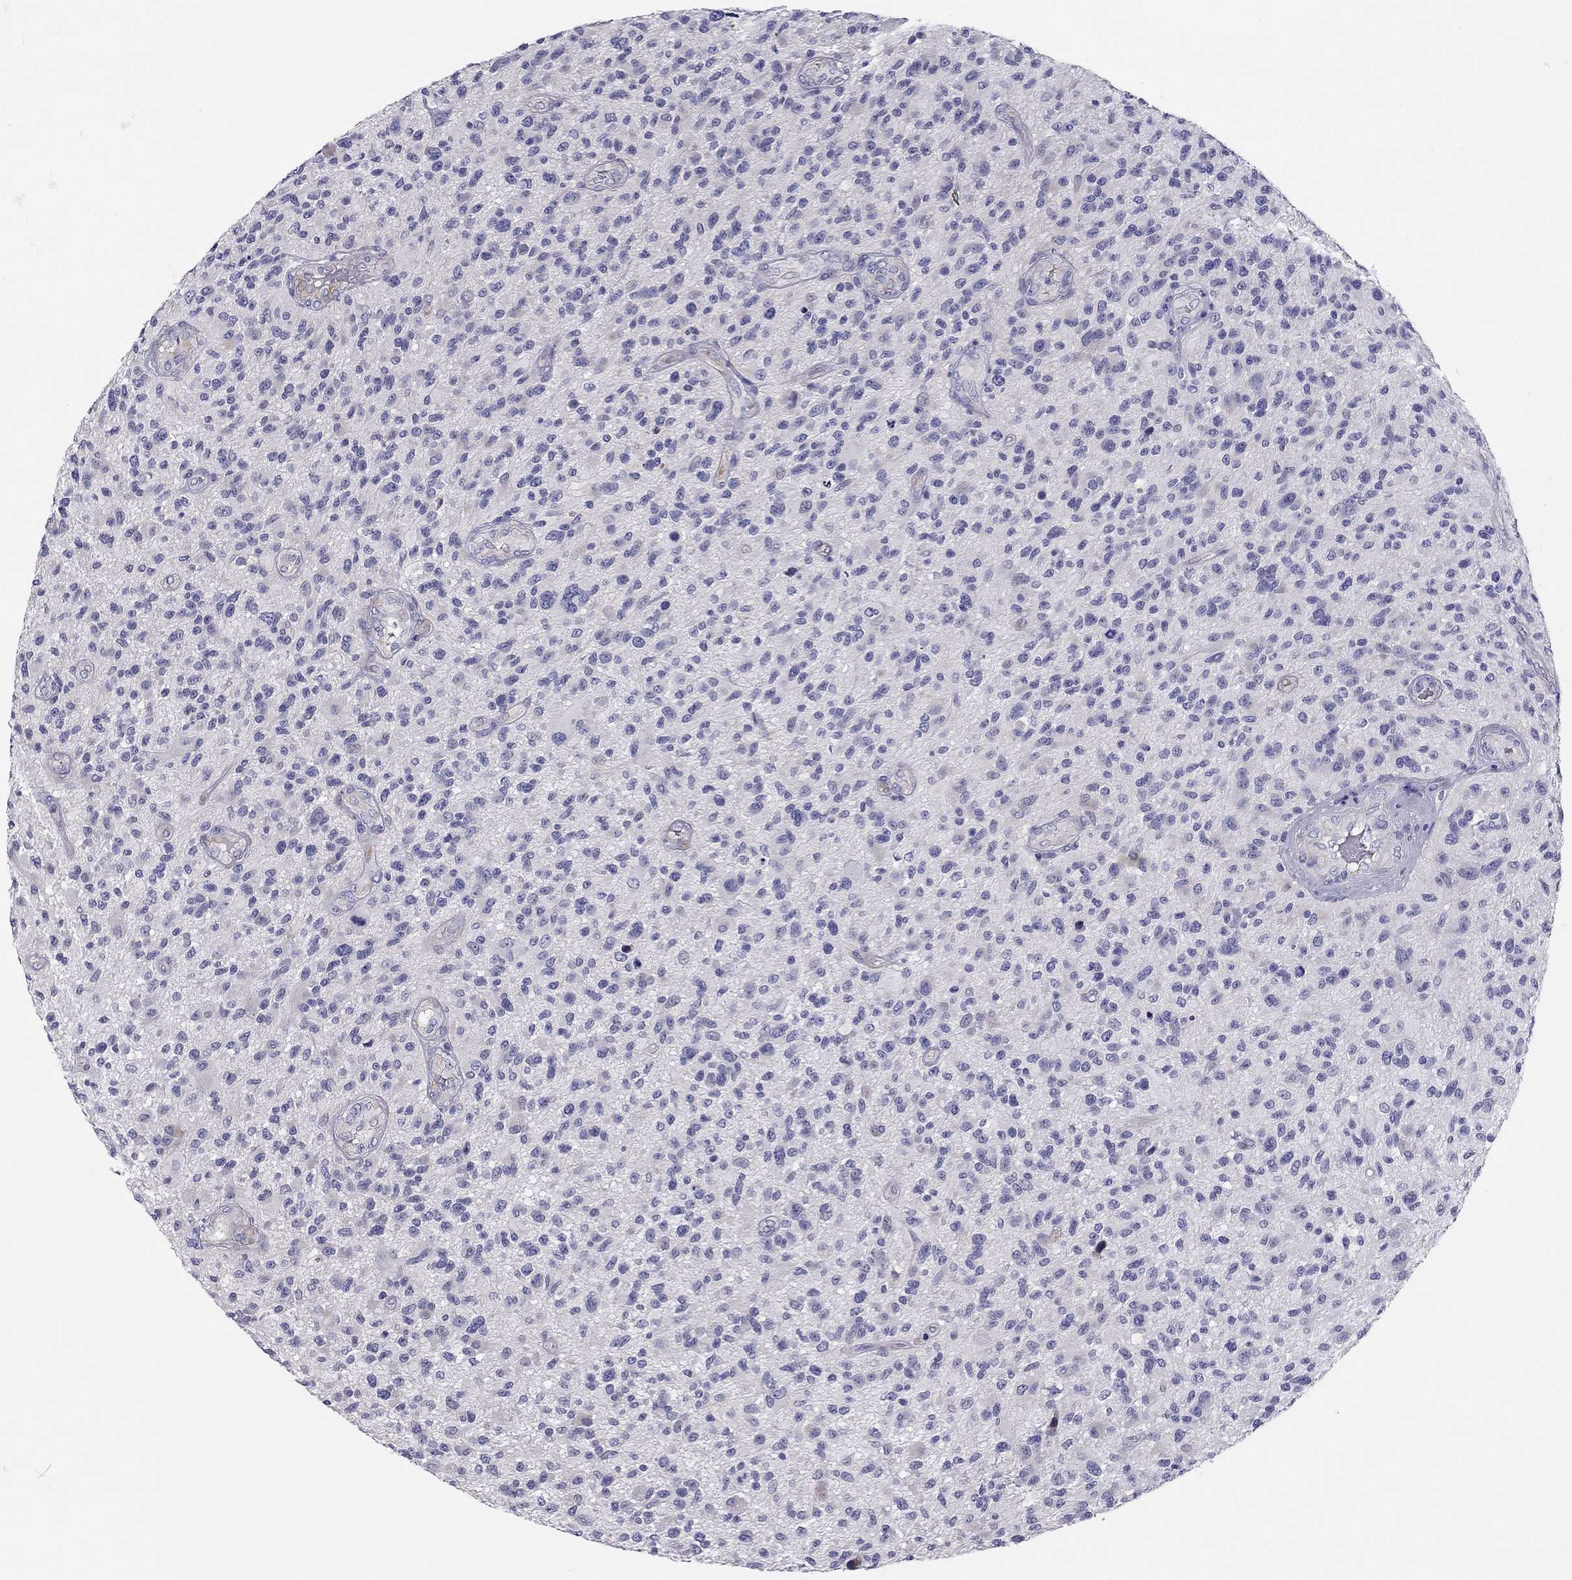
{"staining": {"intensity": "negative", "quantity": "none", "location": "none"}, "tissue": "glioma", "cell_type": "Tumor cells", "image_type": "cancer", "snomed": [{"axis": "morphology", "description": "Glioma, malignant, High grade"}, {"axis": "topography", "description": "Brain"}], "caption": "Tumor cells are negative for brown protein staining in glioma. (DAB (3,3'-diaminobenzidine) immunohistochemistry (IHC) visualized using brightfield microscopy, high magnification).", "gene": "SCARB1", "patient": {"sex": "male", "age": 47}}